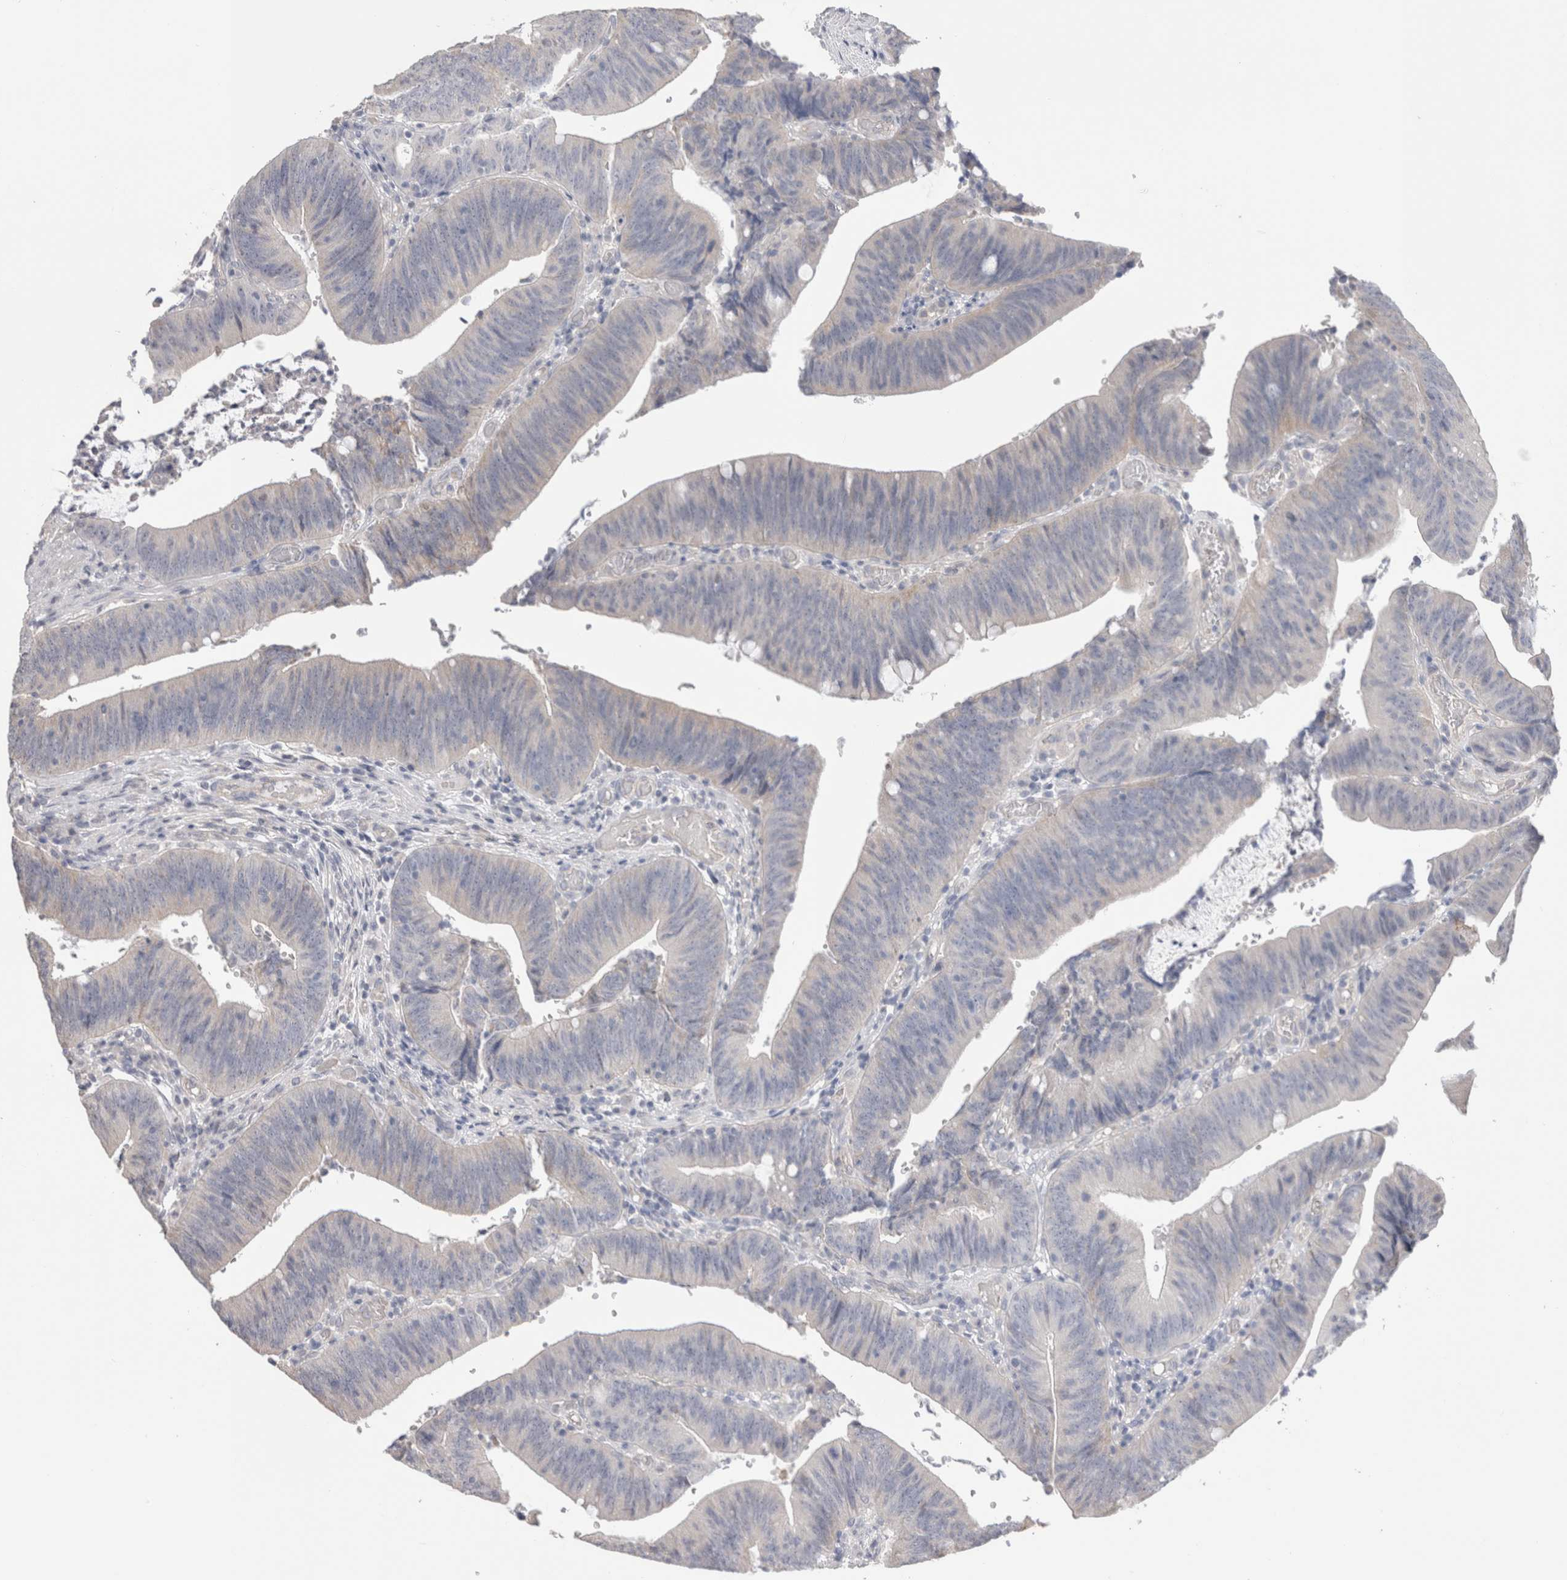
{"staining": {"intensity": "negative", "quantity": "none", "location": "none"}, "tissue": "colorectal cancer", "cell_type": "Tumor cells", "image_type": "cancer", "snomed": [{"axis": "morphology", "description": "Normal tissue, NOS"}, {"axis": "morphology", "description": "Adenocarcinoma, NOS"}, {"axis": "topography", "description": "Rectum"}], "caption": "Tumor cells are negative for protein expression in human colorectal cancer (adenocarcinoma). Nuclei are stained in blue.", "gene": "DMD", "patient": {"sex": "female", "age": 66}}